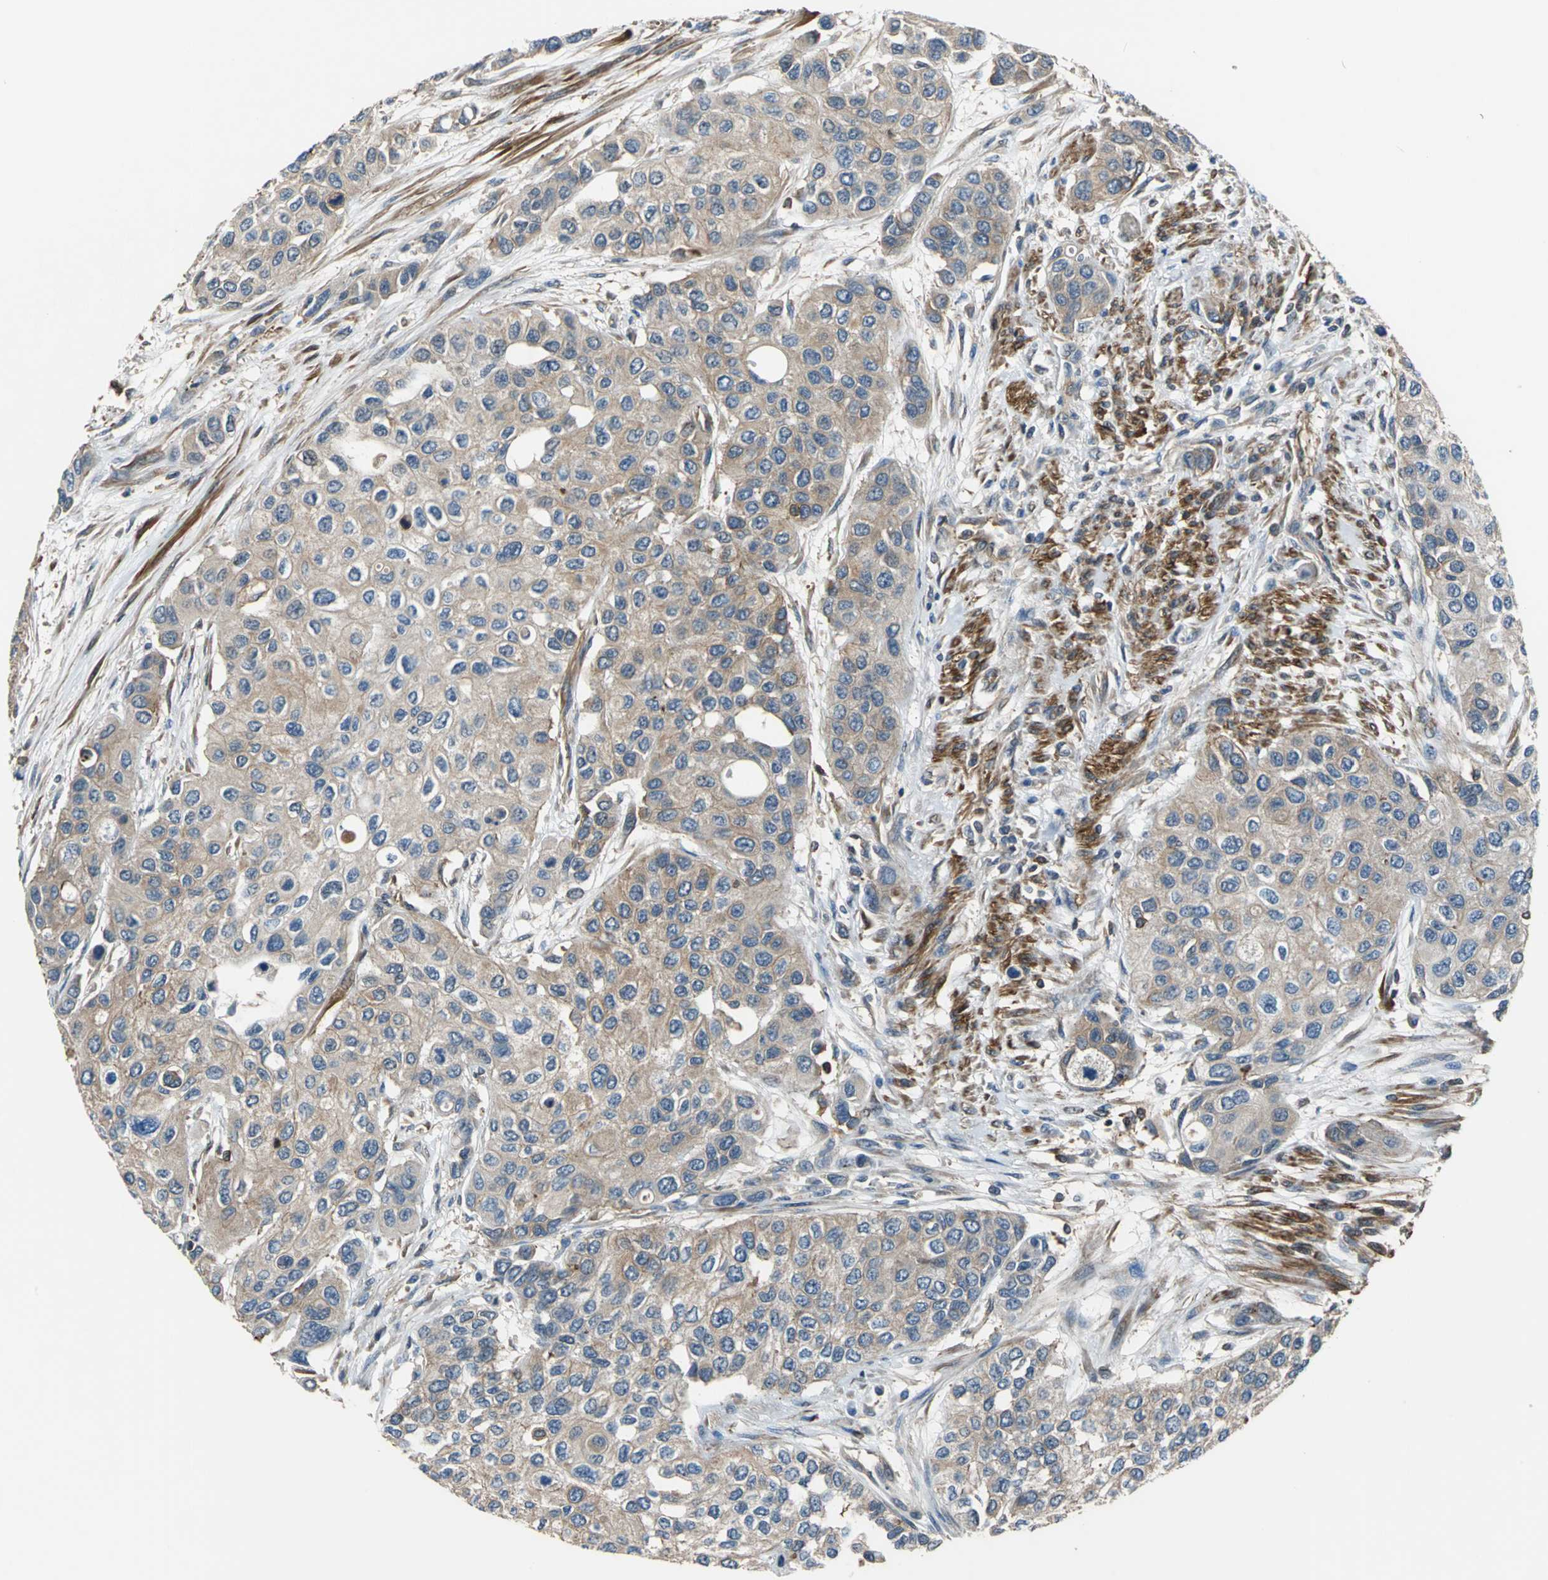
{"staining": {"intensity": "moderate", "quantity": ">75%", "location": "cytoplasmic/membranous"}, "tissue": "urothelial cancer", "cell_type": "Tumor cells", "image_type": "cancer", "snomed": [{"axis": "morphology", "description": "Urothelial carcinoma, High grade"}, {"axis": "topography", "description": "Urinary bladder"}], "caption": "A photomicrograph showing moderate cytoplasmic/membranous positivity in approximately >75% of tumor cells in urothelial cancer, as visualized by brown immunohistochemical staining.", "gene": "PARVA", "patient": {"sex": "female", "age": 56}}